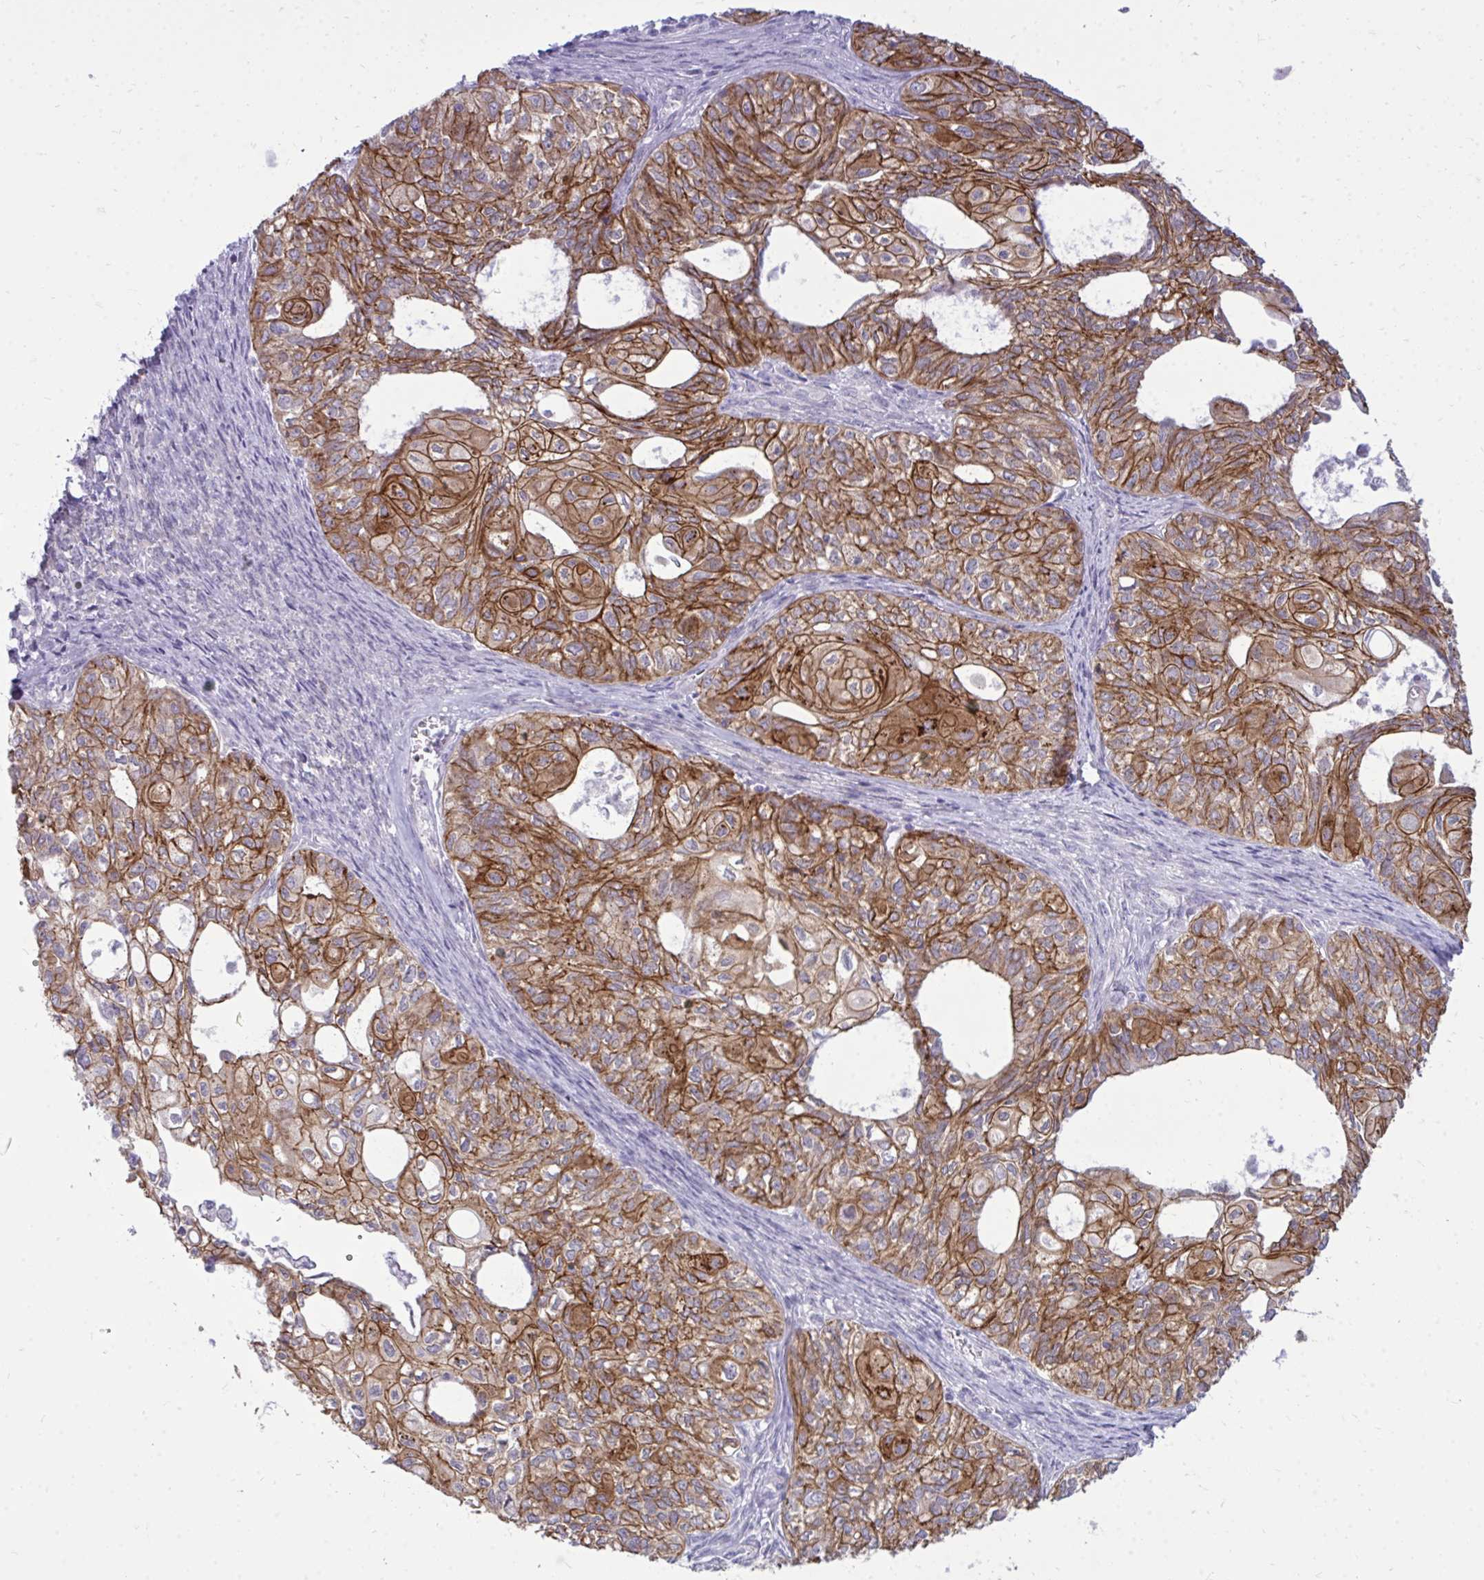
{"staining": {"intensity": "strong", "quantity": ">75%", "location": "cytoplasmic/membranous"}, "tissue": "ovarian cancer", "cell_type": "Tumor cells", "image_type": "cancer", "snomed": [{"axis": "morphology", "description": "Carcinoma, endometroid"}, {"axis": "topography", "description": "Ovary"}], "caption": "The image shows staining of ovarian endometroid carcinoma, revealing strong cytoplasmic/membranous protein staining (brown color) within tumor cells. The protein of interest is stained brown, and the nuclei are stained in blue (DAB (3,3'-diaminobenzidine) IHC with brightfield microscopy, high magnification).", "gene": "SPTBN2", "patient": {"sex": "female", "age": 64}}